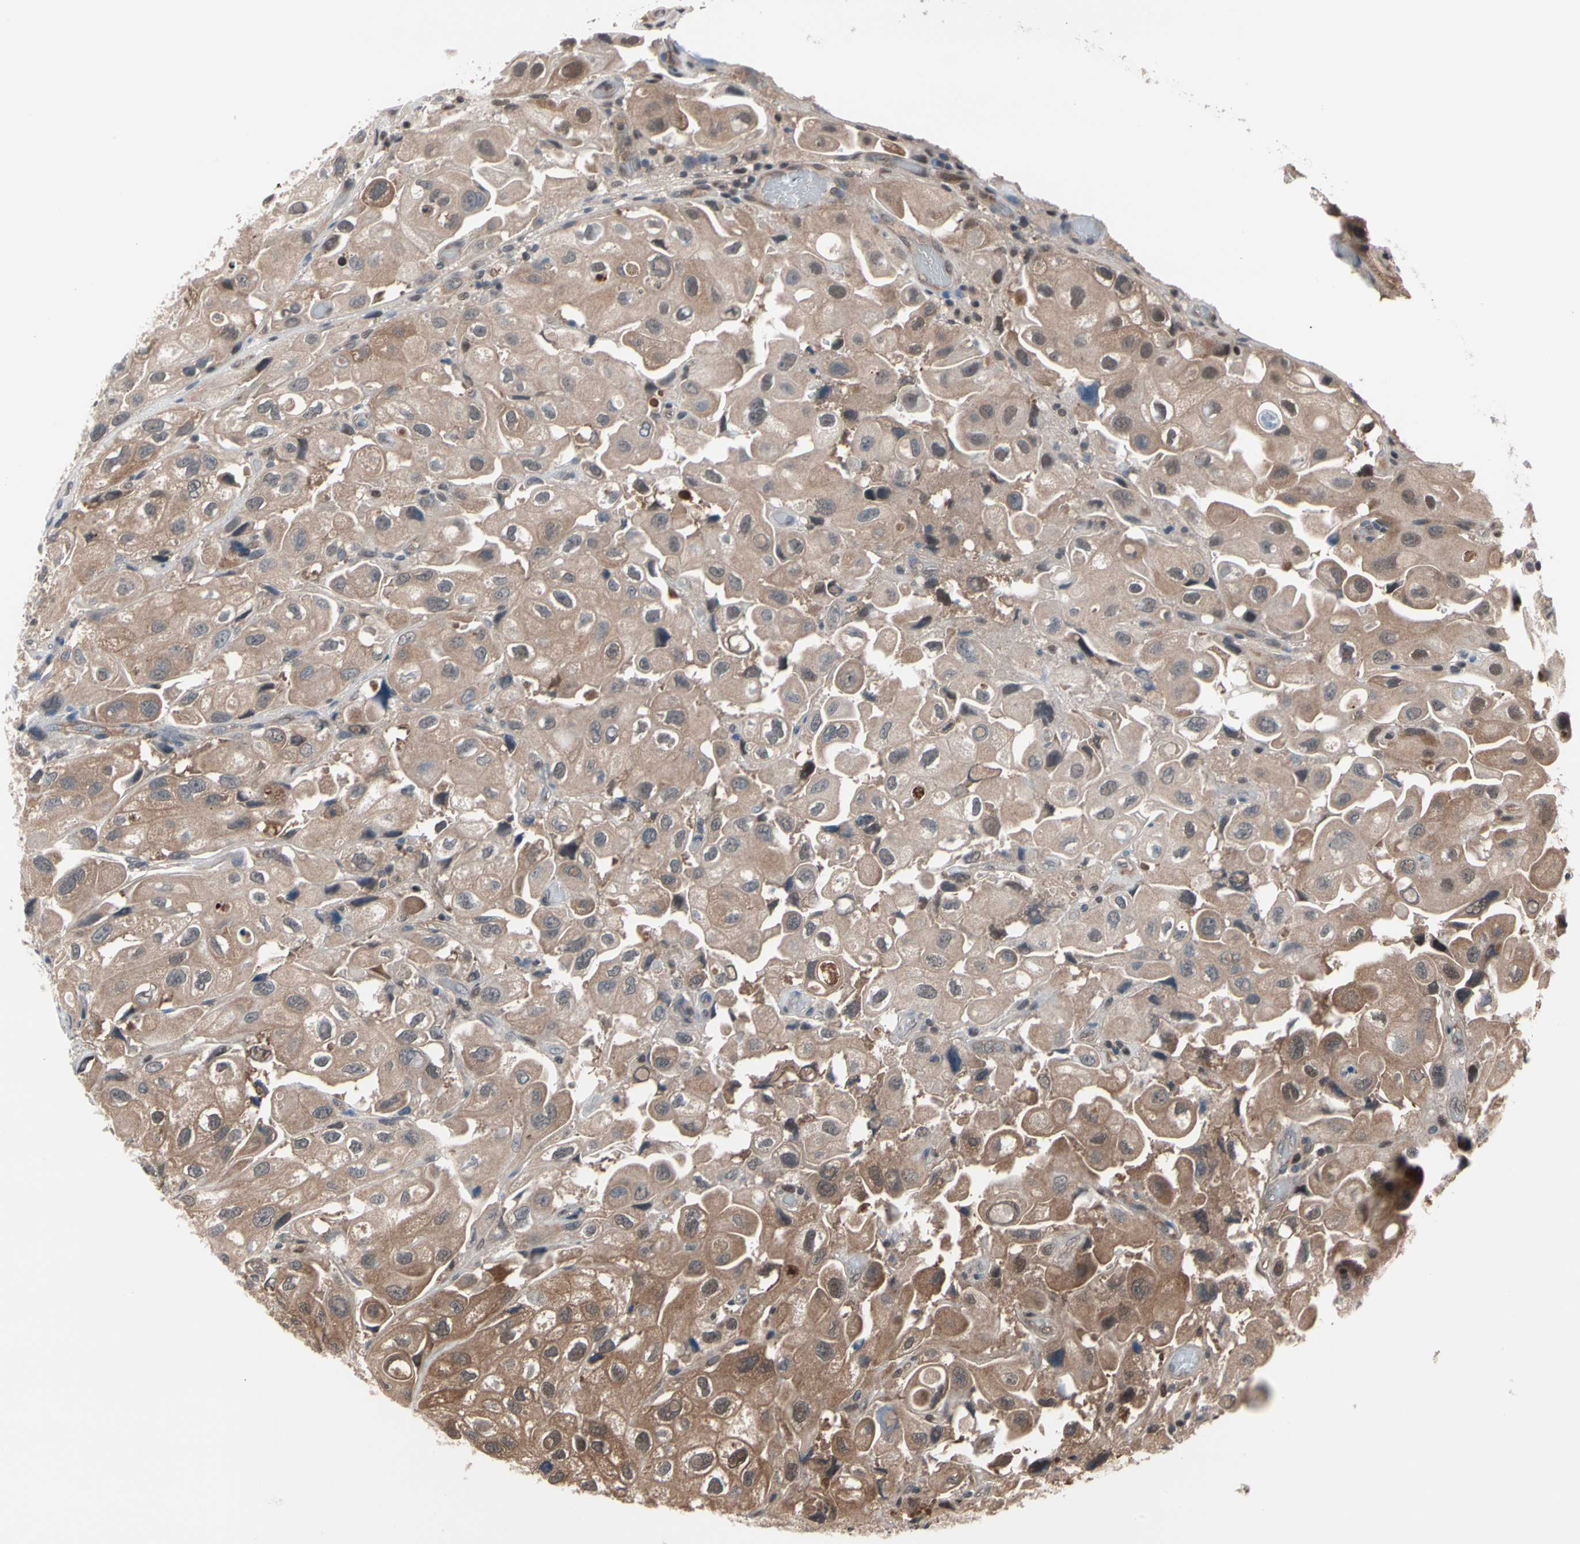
{"staining": {"intensity": "moderate", "quantity": ">75%", "location": "cytoplasmic/membranous"}, "tissue": "urothelial cancer", "cell_type": "Tumor cells", "image_type": "cancer", "snomed": [{"axis": "morphology", "description": "Urothelial carcinoma, High grade"}, {"axis": "topography", "description": "Urinary bladder"}], "caption": "Immunohistochemical staining of human high-grade urothelial carcinoma shows medium levels of moderate cytoplasmic/membranous protein expression in approximately >75% of tumor cells.", "gene": "PSMA2", "patient": {"sex": "female", "age": 64}}